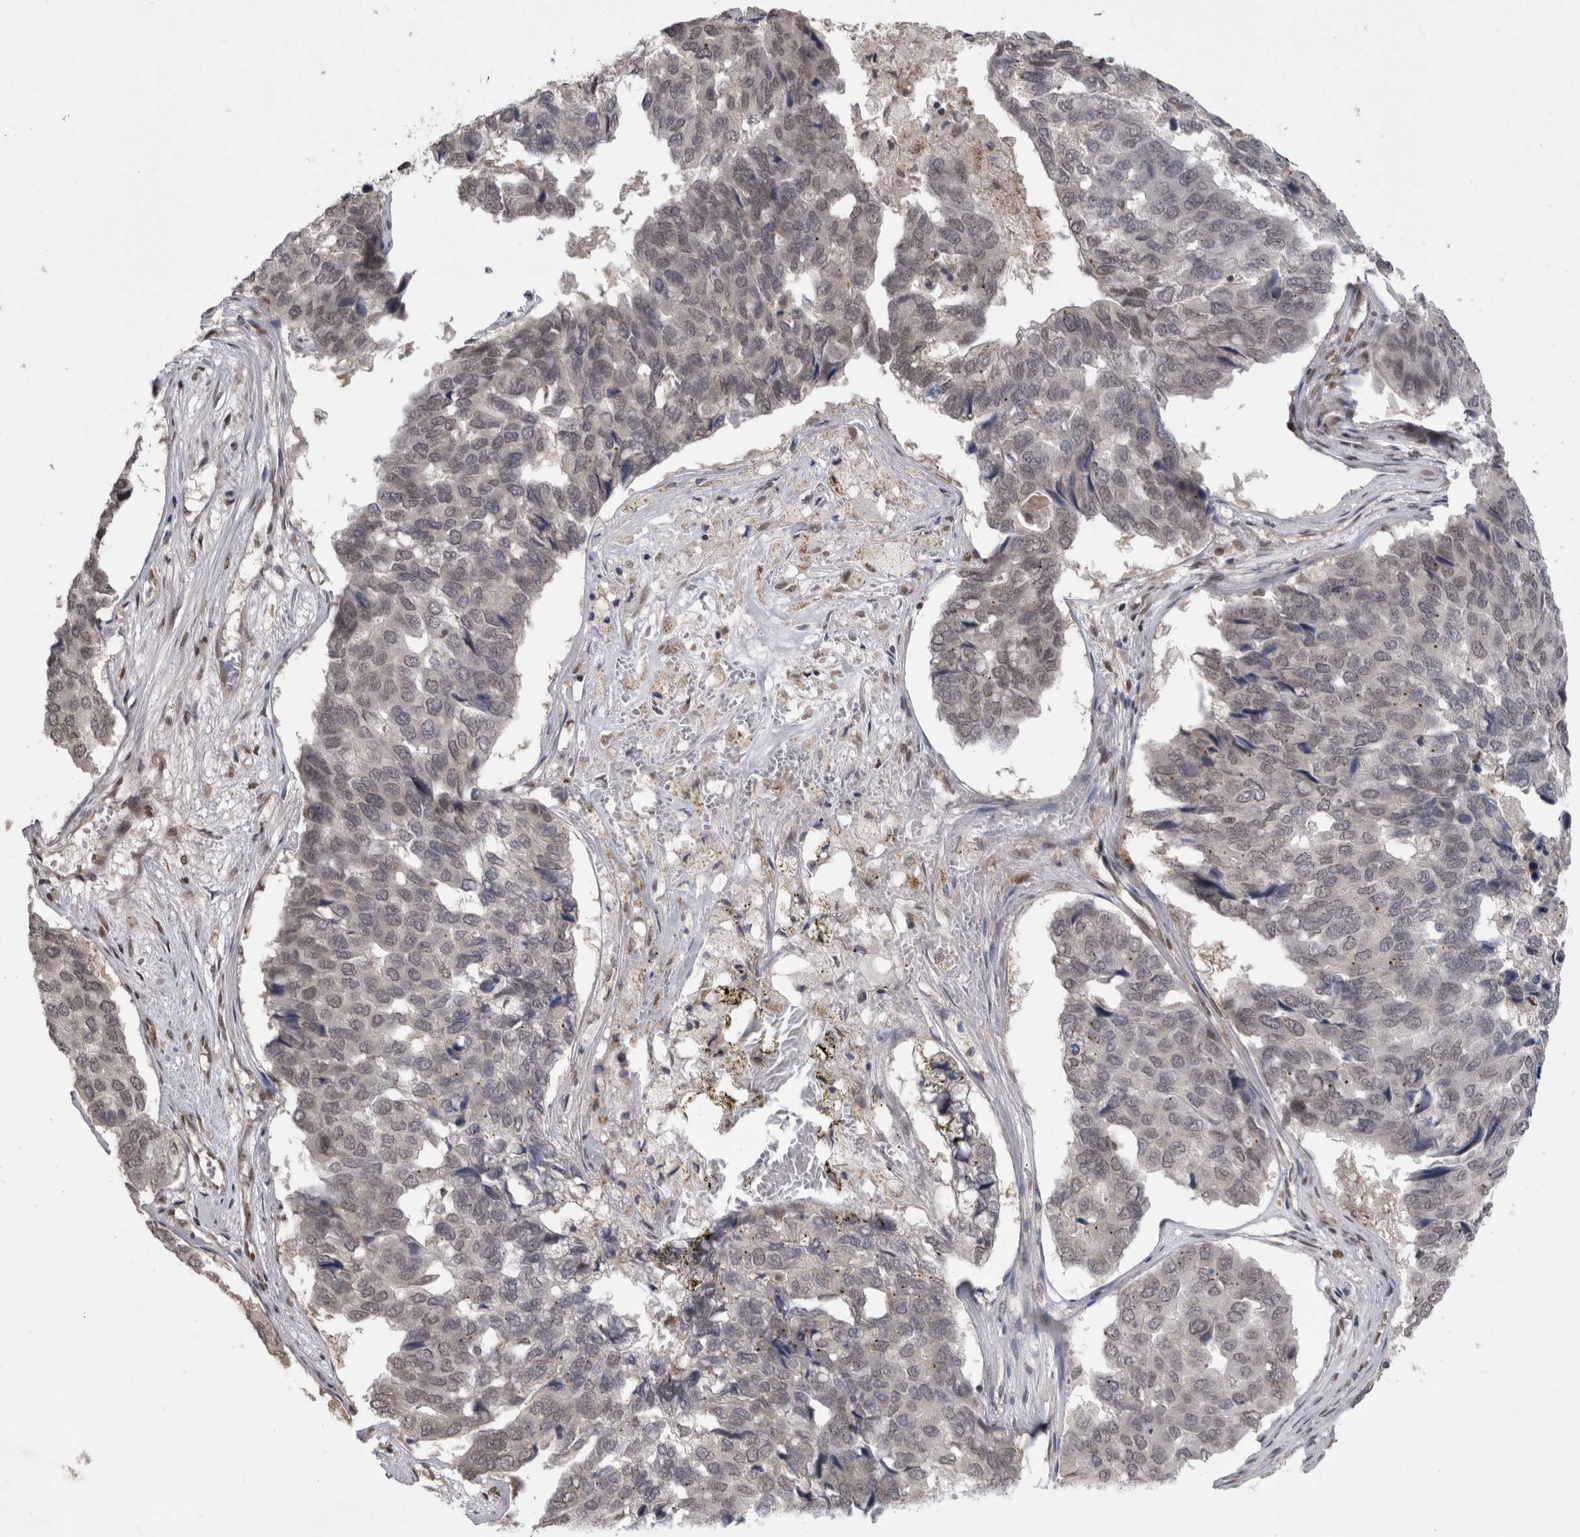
{"staining": {"intensity": "negative", "quantity": "none", "location": "none"}, "tissue": "pancreatic cancer", "cell_type": "Tumor cells", "image_type": "cancer", "snomed": [{"axis": "morphology", "description": "Adenocarcinoma, NOS"}, {"axis": "topography", "description": "Pancreas"}], "caption": "Tumor cells show no significant staining in pancreatic cancer.", "gene": "MTBP", "patient": {"sex": "male", "age": 50}}